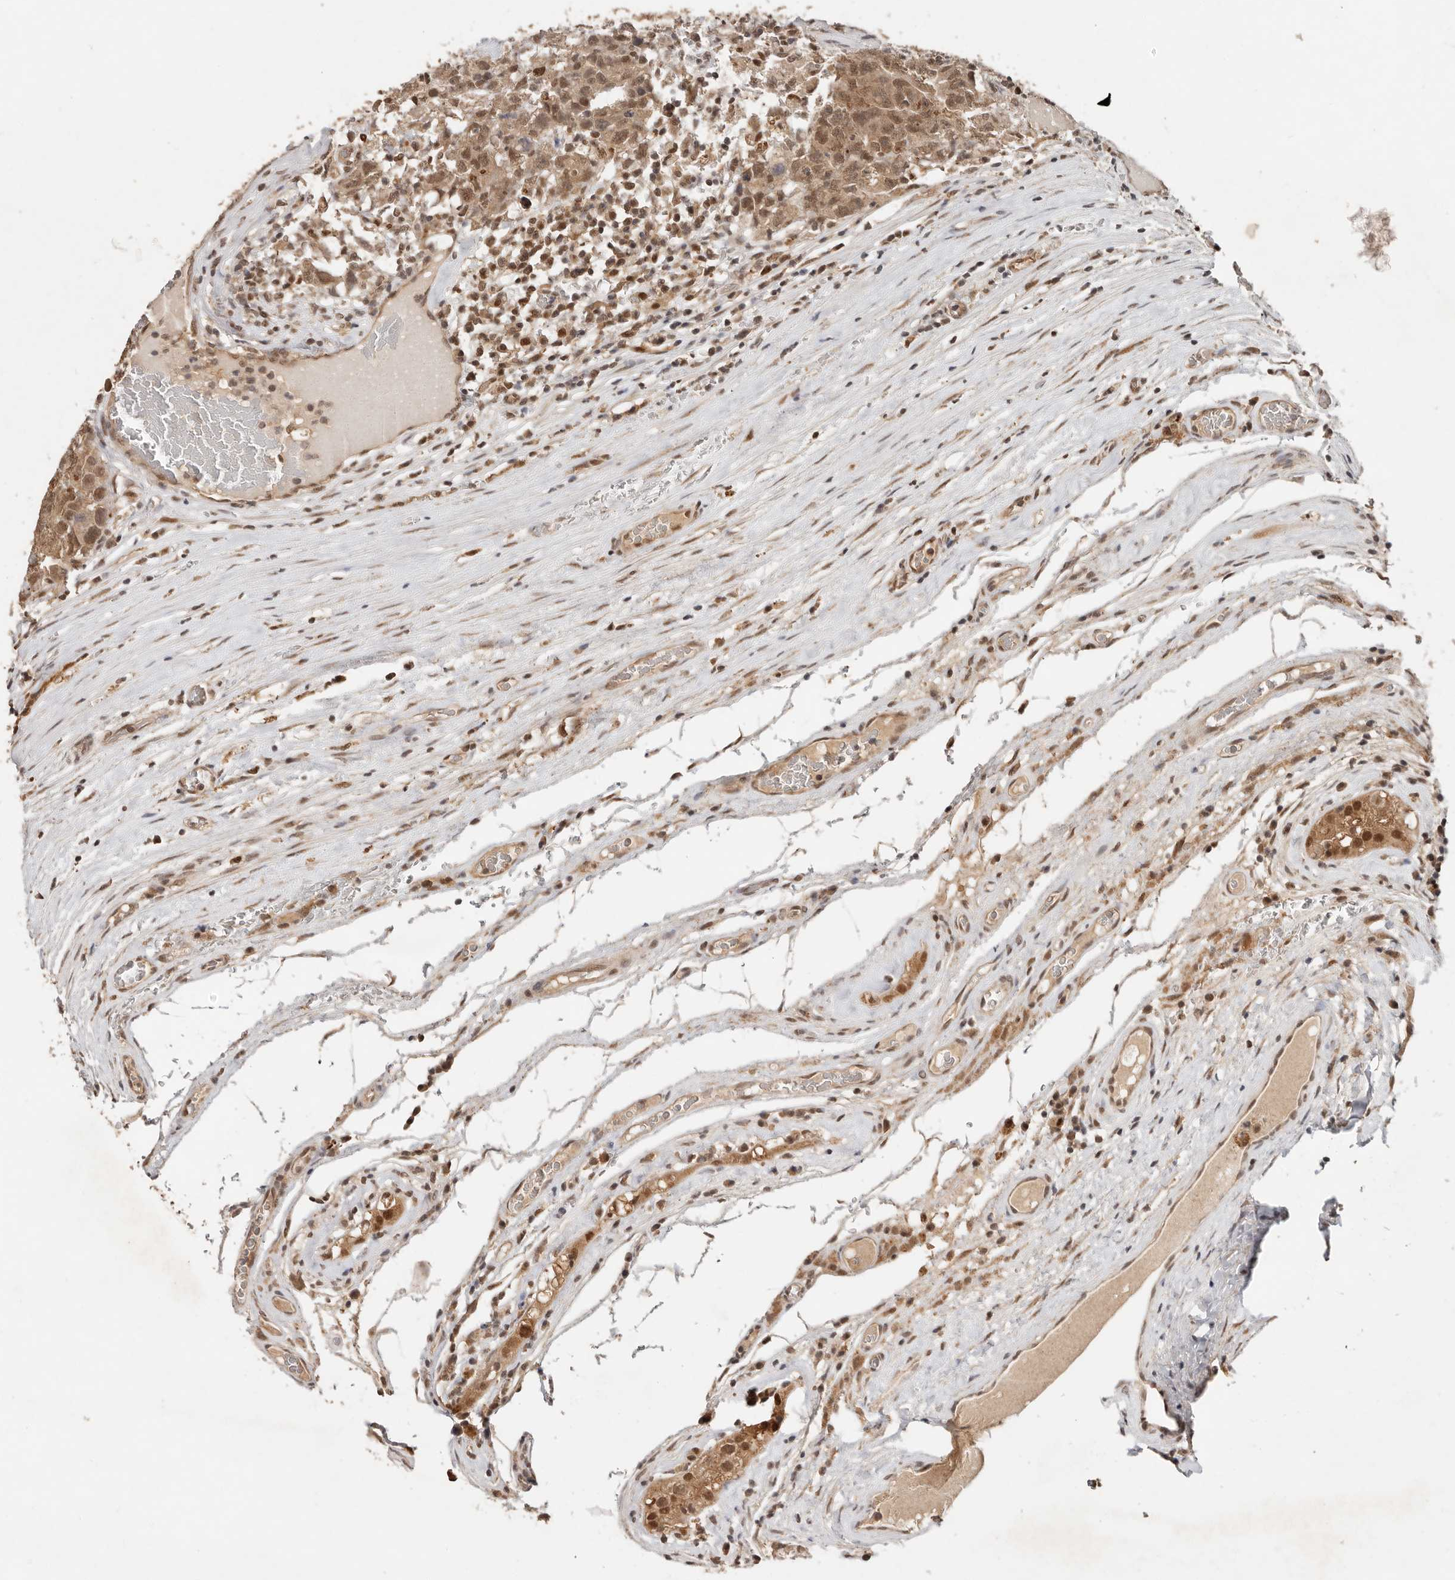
{"staining": {"intensity": "moderate", "quantity": ">75%", "location": "cytoplasmic/membranous,nuclear"}, "tissue": "testis cancer", "cell_type": "Tumor cells", "image_type": "cancer", "snomed": [{"axis": "morphology", "description": "Carcinoma, Embryonal, NOS"}, {"axis": "topography", "description": "Testis"}], "caption": "Brown immunohistochemical staining in human testis embryonal carcinoma demonstrates moderate cytoplasmic/membranous and nuclear positivity in about >75% of tumor cells.", "gene": "PSMA5", "patient": {"sex": "male", "age": 26}}